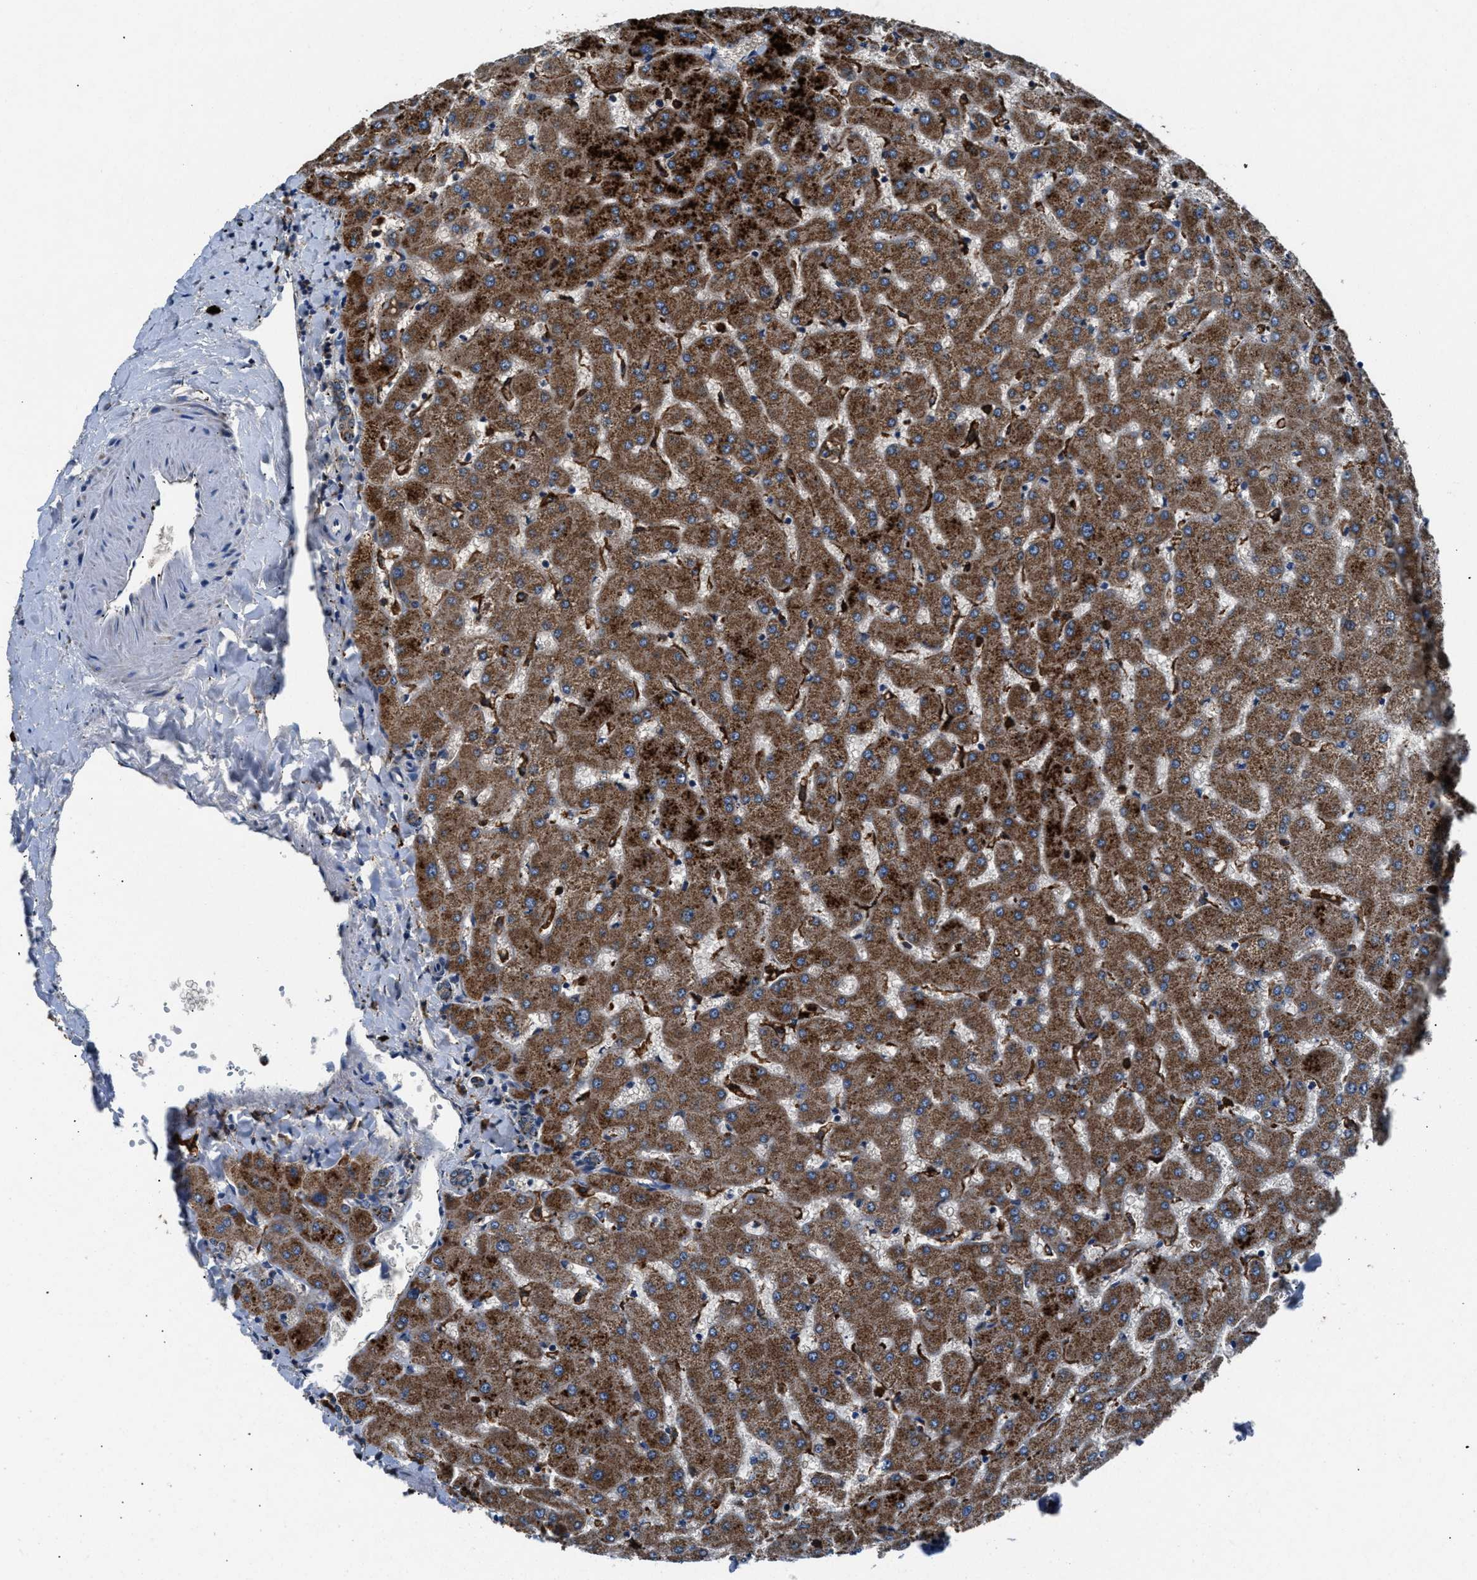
{"staining": {"intensity": "weak", "quantity": "25%-75%", "location": "cytoplasmic/membranous"}, "tissue": "liver", "cell_type": "Cholangiocytes", "image_type": "normal", "snomed": [{"axis": "morphology", "description": "Normal tissue, NOS"}, {"axis": "topography", "description": "Liver"}], "caption": "DAB immunohistochemical staining of normal human liver reveals weak cytoplasmic/membranous protein staining in about 25%-75% of cholangiocytes. The staining is performed using DAB brown chromogen to label protein expression. The nuclei are counter-stained blue using hematoxylin.", "gene": "FAM221A", "patient": {"sex": "female", "age": 63}}